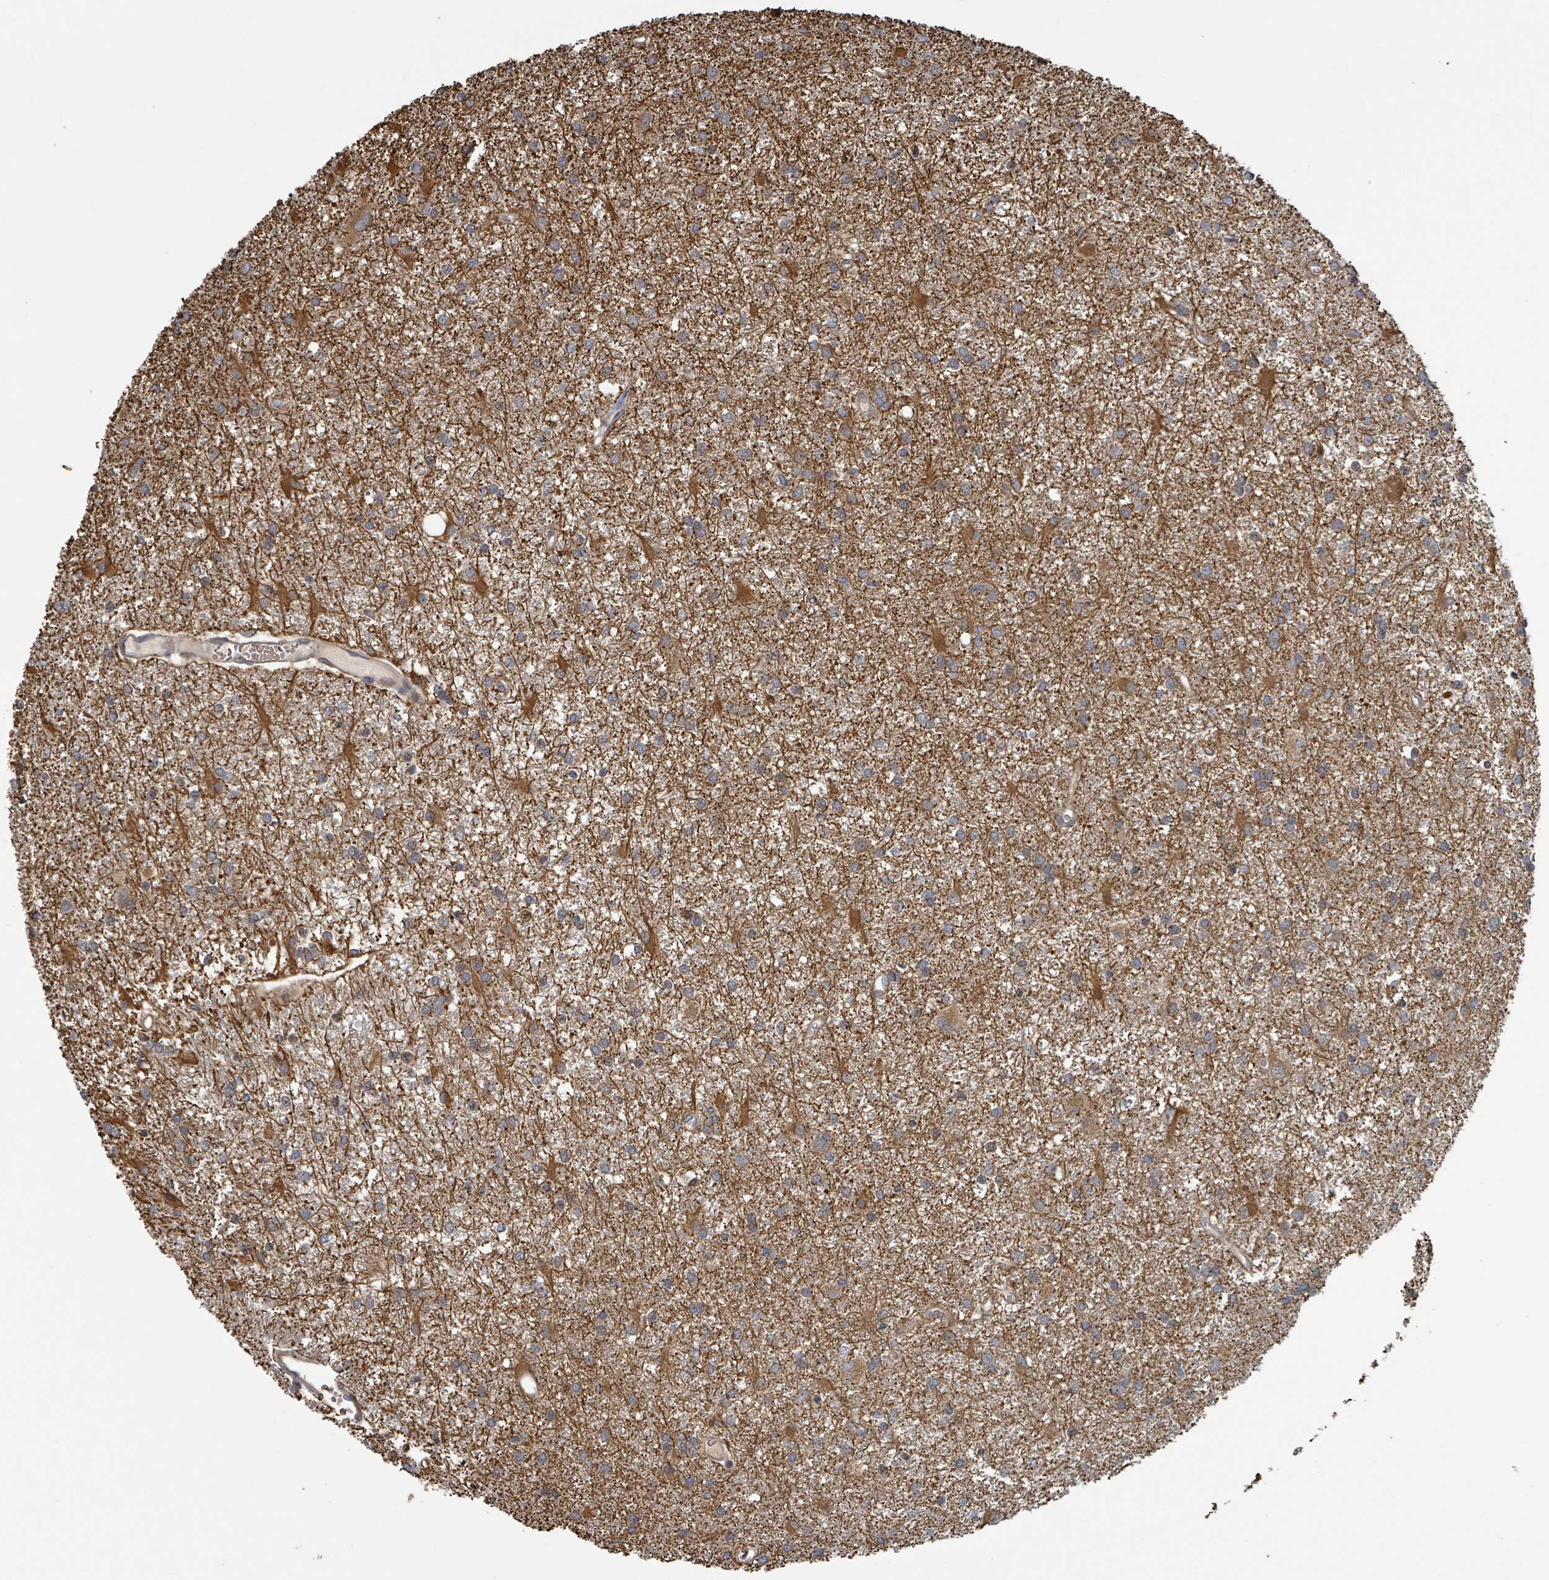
{"staining": {"intensity": "moderate", "quantity": ">75%", "location": "cytoplasmic/membranous"}, "tissue": "glioma", "cell_type": "Tumor cells", "image_type": "cancer", "snomed": [{"axis": "morphology", "description": "Glioma, malignant, High grade"}, {"axis": "topography", "description": "Brain"}], "caption": "Glioma was stained to show a protein in brown. There is medium levels of moderate cytoplasmic/membranous expression in about >75% of tumor cells.", "gene": "HIVEP1", "patient": {"sex": "female", "age": 50}}